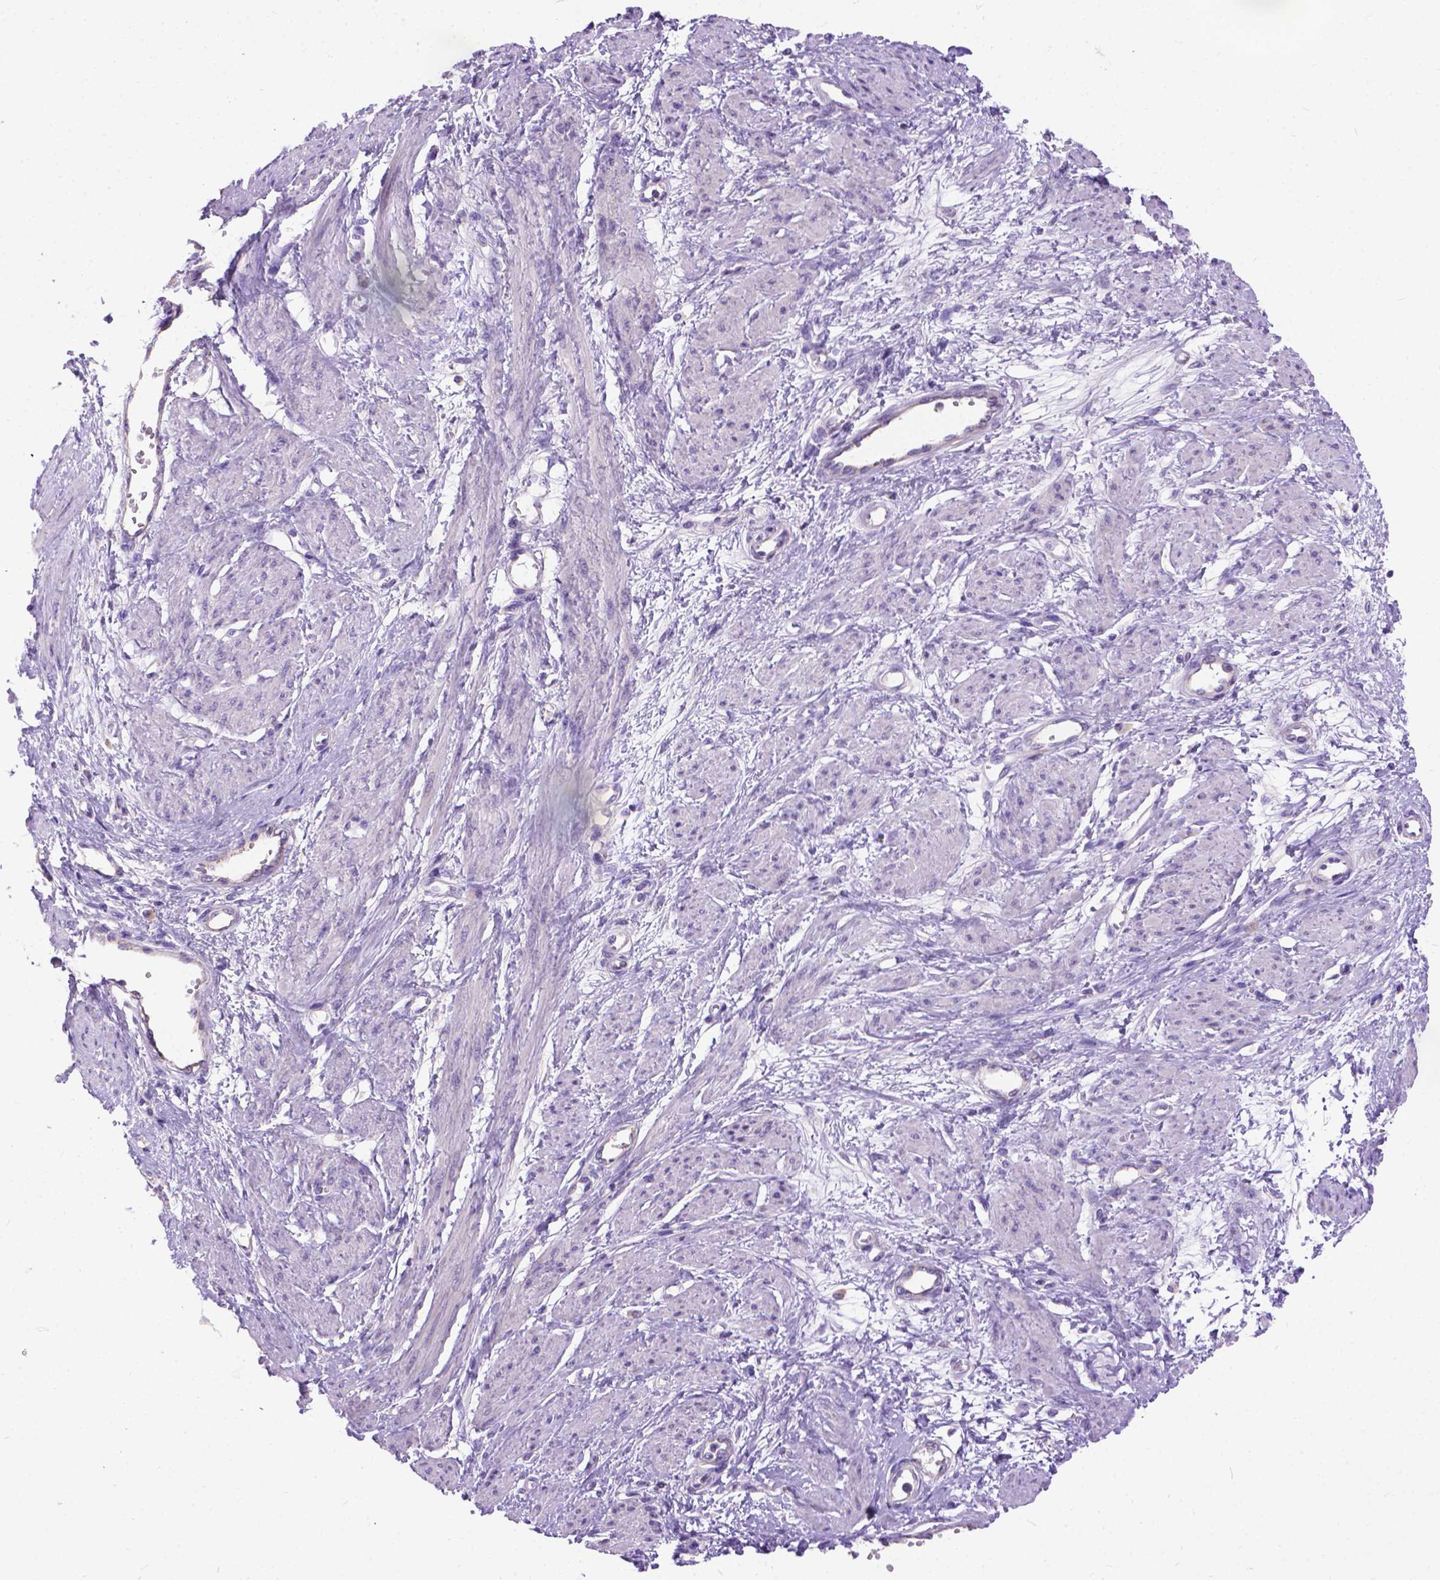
{"staining": {"intensity": "negative", "quantity": "none", "location": "none"}, "tissue": "smooth muscle", "cell_type": "Smooth muscle cells", "image_type": "normal", "snomed": [{"axis": "morphology", "description": "Normal tissue, NOS"}, {"axis": "topography", "description": "Smooth muscle"}, {"axis": "topography", "description": "Uterus"}], "caption": "This is an IHC histopathology image of unremarkable human smooth muscle. There is no expression in smooth muscle cells.", "gene": "SYN1", "patient": {"sex": "female", "age": 39}}